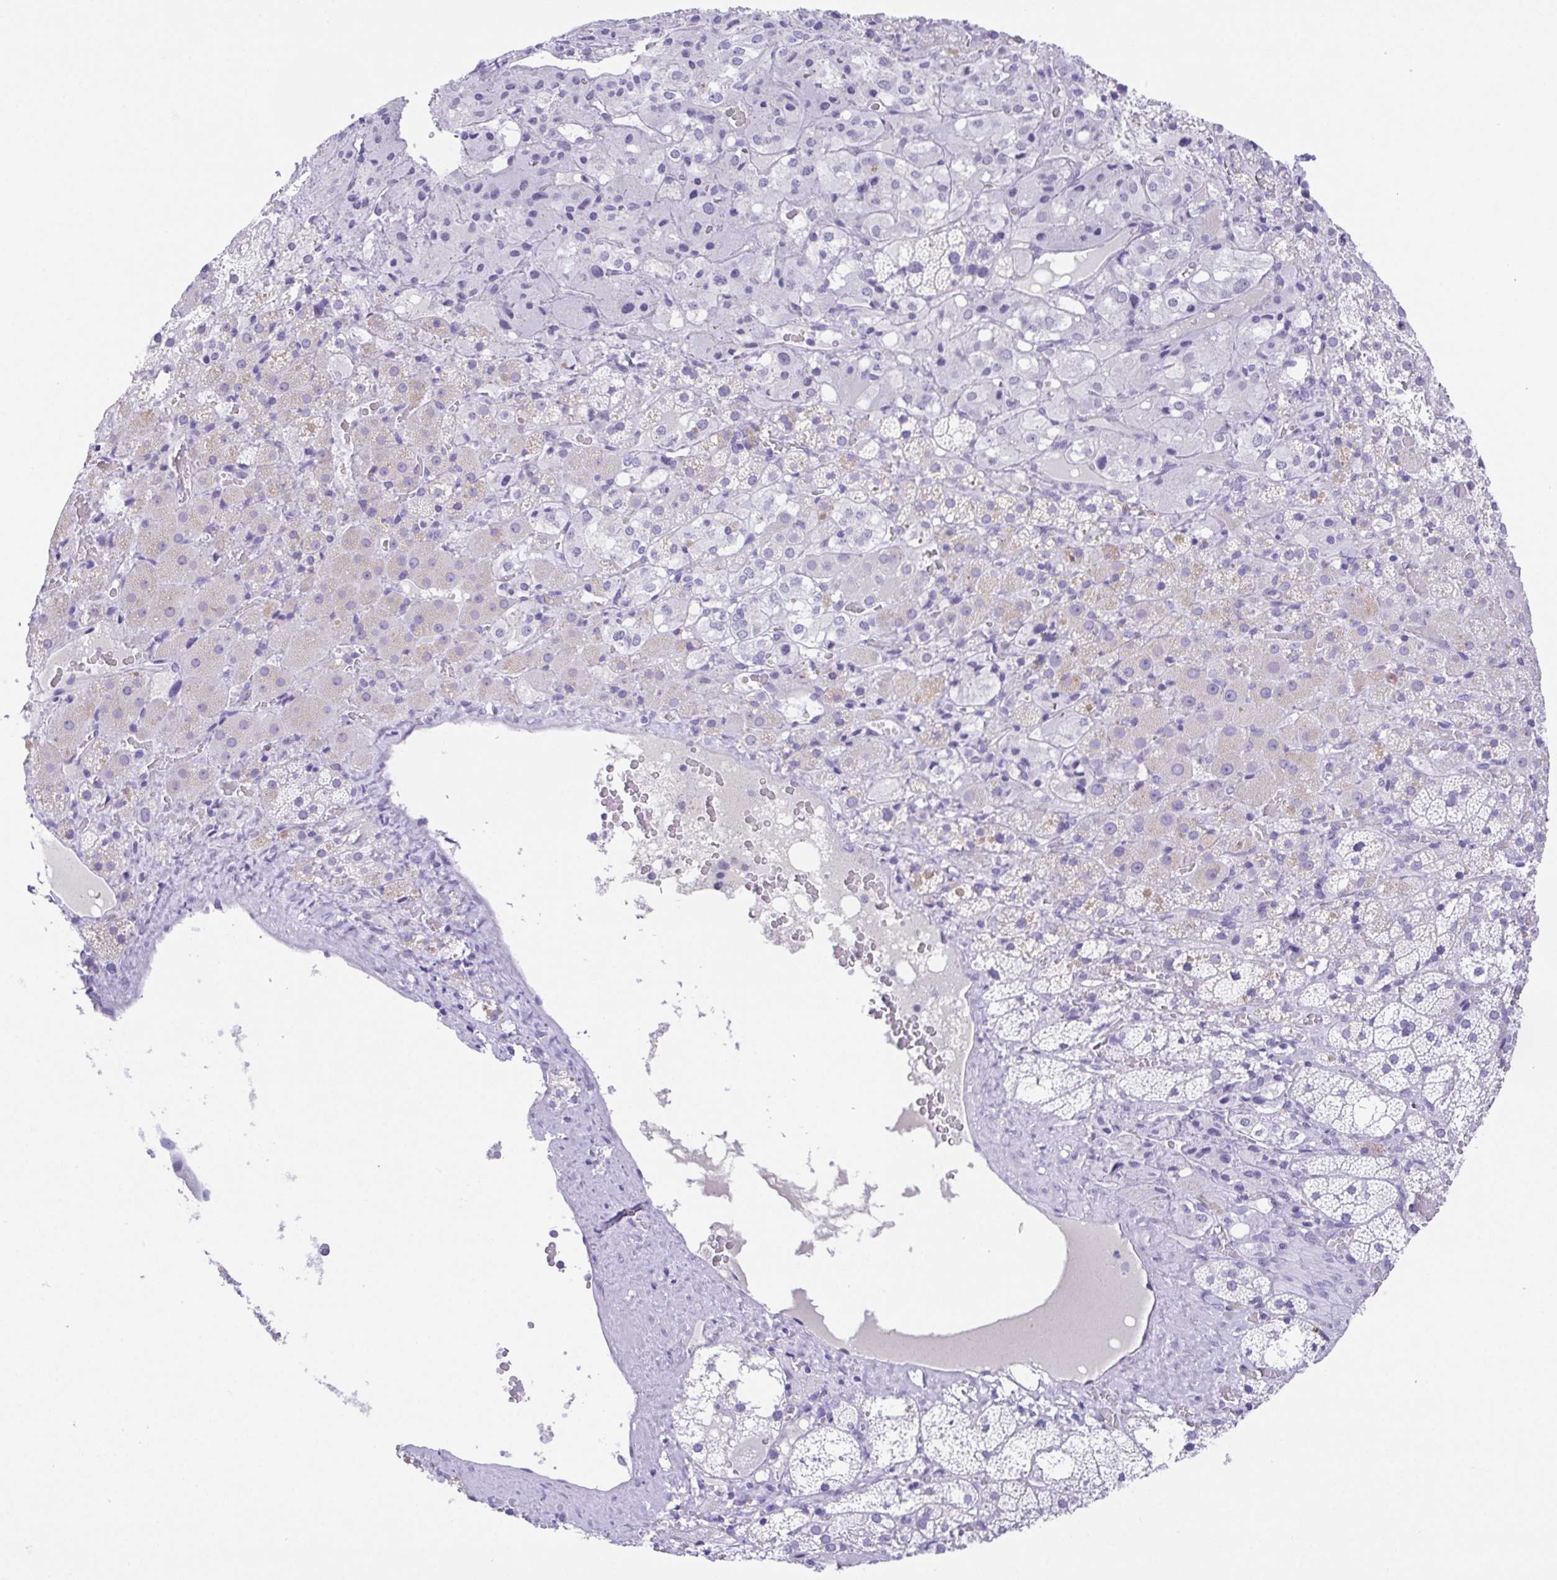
{"staining": {"intensity": "negative", "quantity": "none", "location": "none"}, "tissue": "adrenal gland", "cell_type": "Glandular cells", "image_type": "normal", "snomed": [{"axis": "morphology", "description": "Normal tissue, NOS"}, {"axis": "topography", "description": "Adrenal gland"}], "caption": "High magnification brightfield microscopy of unremarkable adrenal gland stained with DAB (brown) and counterstained with hematoxylin (blue): glandular cells show no significant expression.", "gene": "SPATA4", "patient": {"sex": "male", "age": 53}}